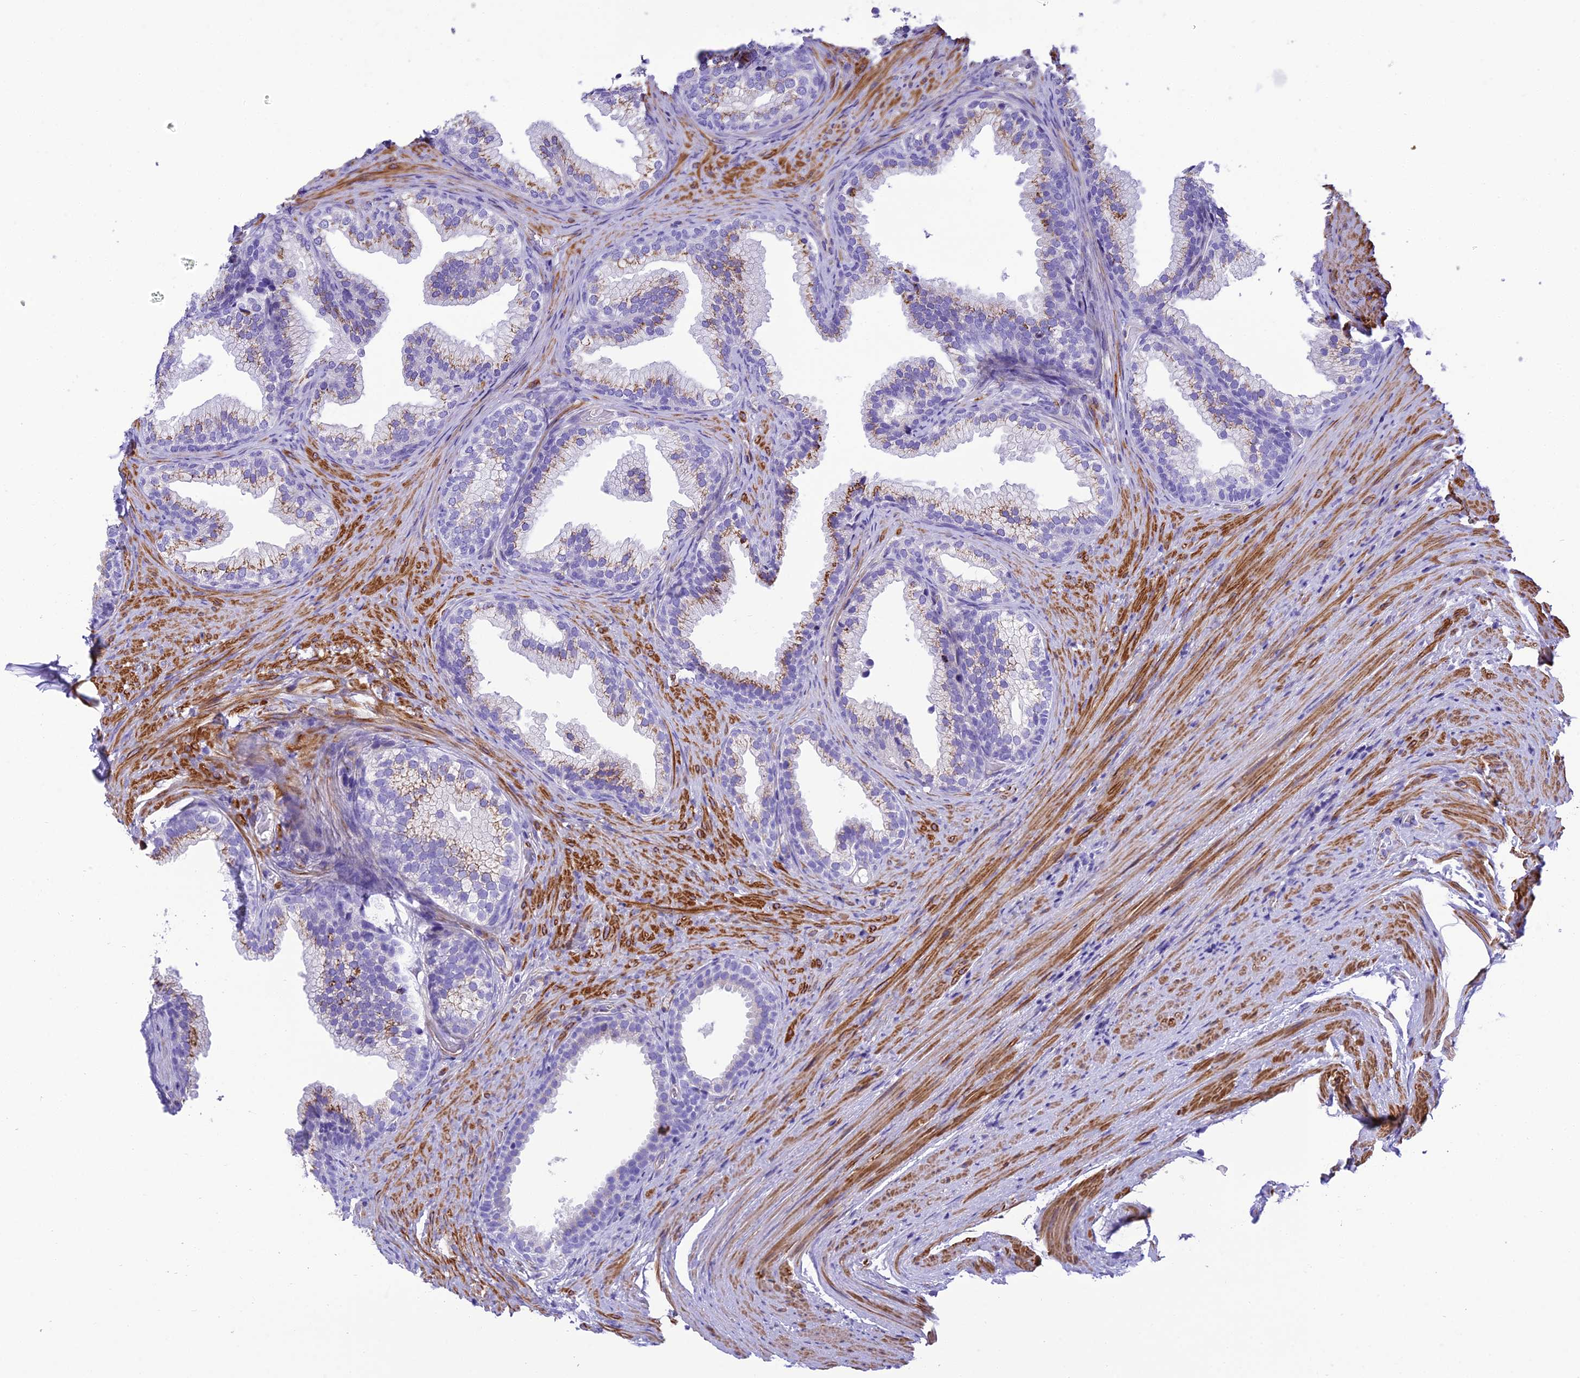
{"staining": {"intensity": "moderate", "quantity": "25%-75%", "location": "cytoplasmic/membranous"}, "tissue": "prostate", "cell_type": "Glandular cells", "image_type": "normal", "snomed": [{"axis": "morphology", "description": "Normal tissue, NOS"}, {"axis": "topography", "description": "Prostate"}], "caption": "IHC of benign human prostate demonstrates medium levels of moderate cytoplasmic/membranous positivity in about 25%-75% of glandular cells. The staining was performed using DAB to visualize the protein expression in brown, while the nuclei were stained in blue with hematoxylin (Magnification: 20x).", "gene": "GFRA1", "patient": {"sex": "male", "age": 76}}